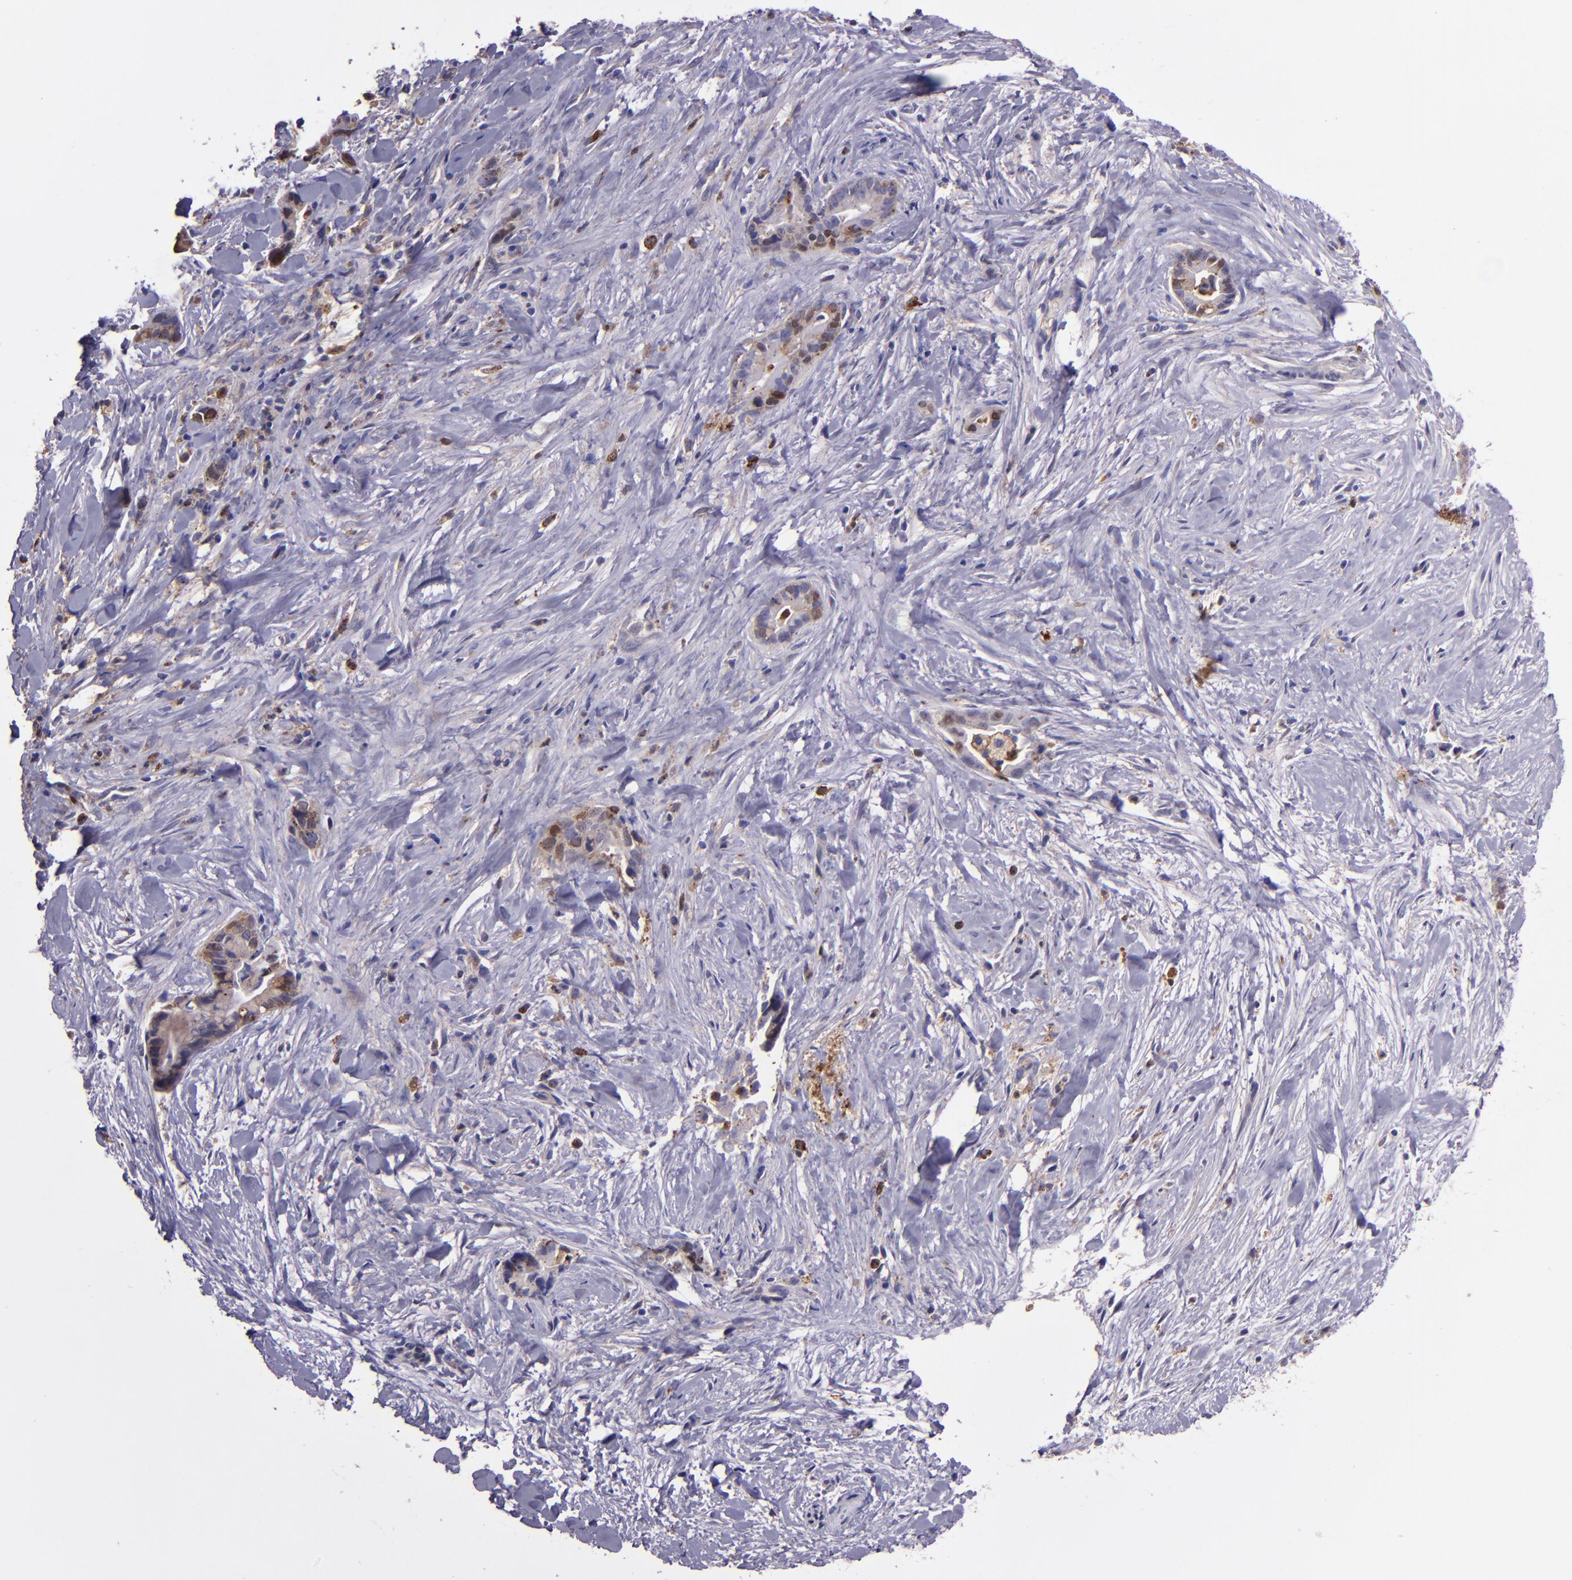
{"staining": {"intensity": "moderate", "quantity": "25%-75%", "location": "cytoplasmic/membranous,nuclear"}, "tissue": "liver cancer", "cell_type": "Tumor cells", "image_type": "cancer", "snomed": [{"axis": "morphology", "description": "Cholangiocarcinoma"}, {"axis": "topography", "description": "Liver"}], "caption": "Cholangiocarcinoma (liver) stained for a protein demonstrates moderate cytoplasmic/membranous and nuclear positivity in tumor cells.", "gene": "WASHC1", "patient": {"sex": "female", "age": 55}}